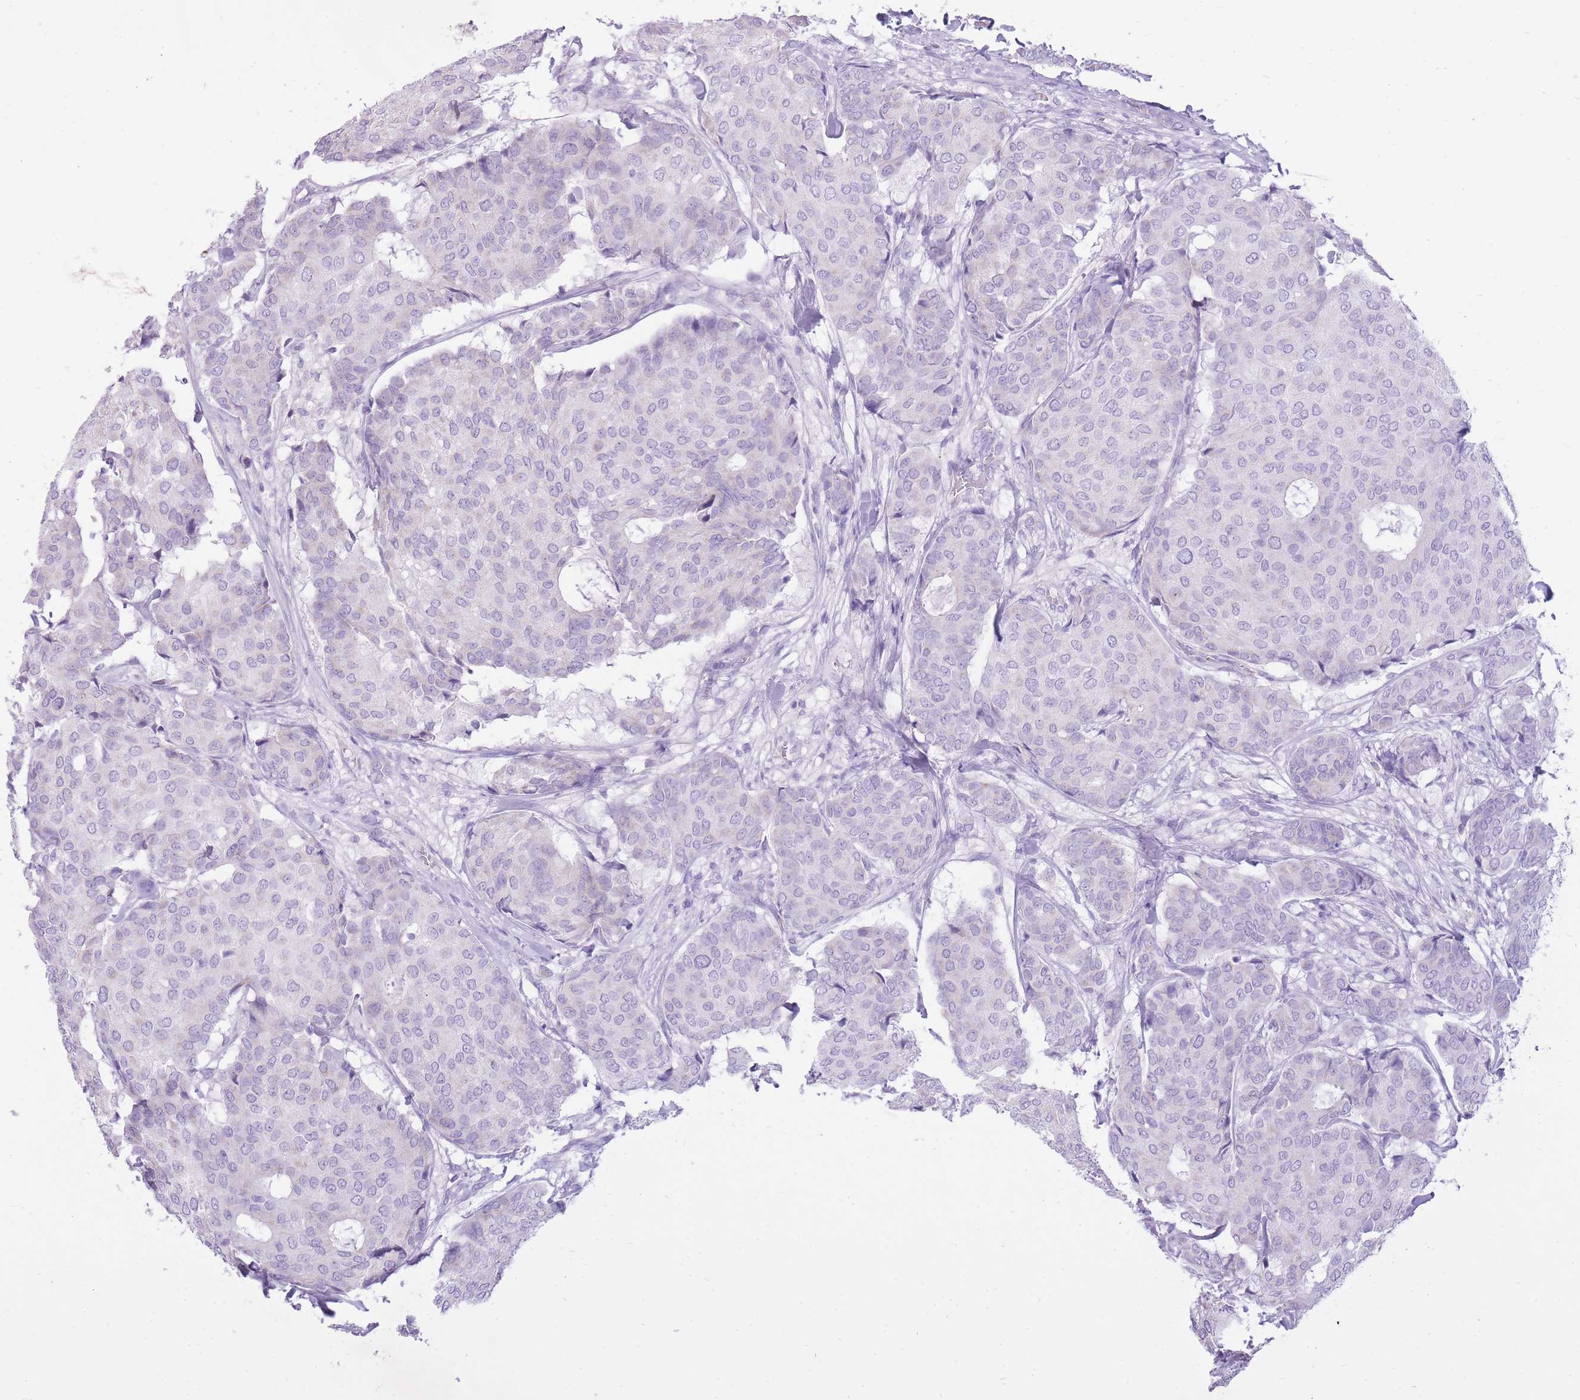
{"staining": {"intensity": "negative", "quantity": "none", "location": "none"}, "tissue": "breast cancer", "cell_type": "Tumor cells", "image_type": "cancer", "snomed": [{"axis": "morphology", "description": "Duct carcinoma"}, {"axis": "topography", "description": "Breast"}], "caption": "DAB immunohistochemical staining of human infiltrating ductal carcinoma (breast) reveals no significant expression in tumor cells.", "gene": "SLC4A4", "patient": {"sex": "female", "age": 75}}